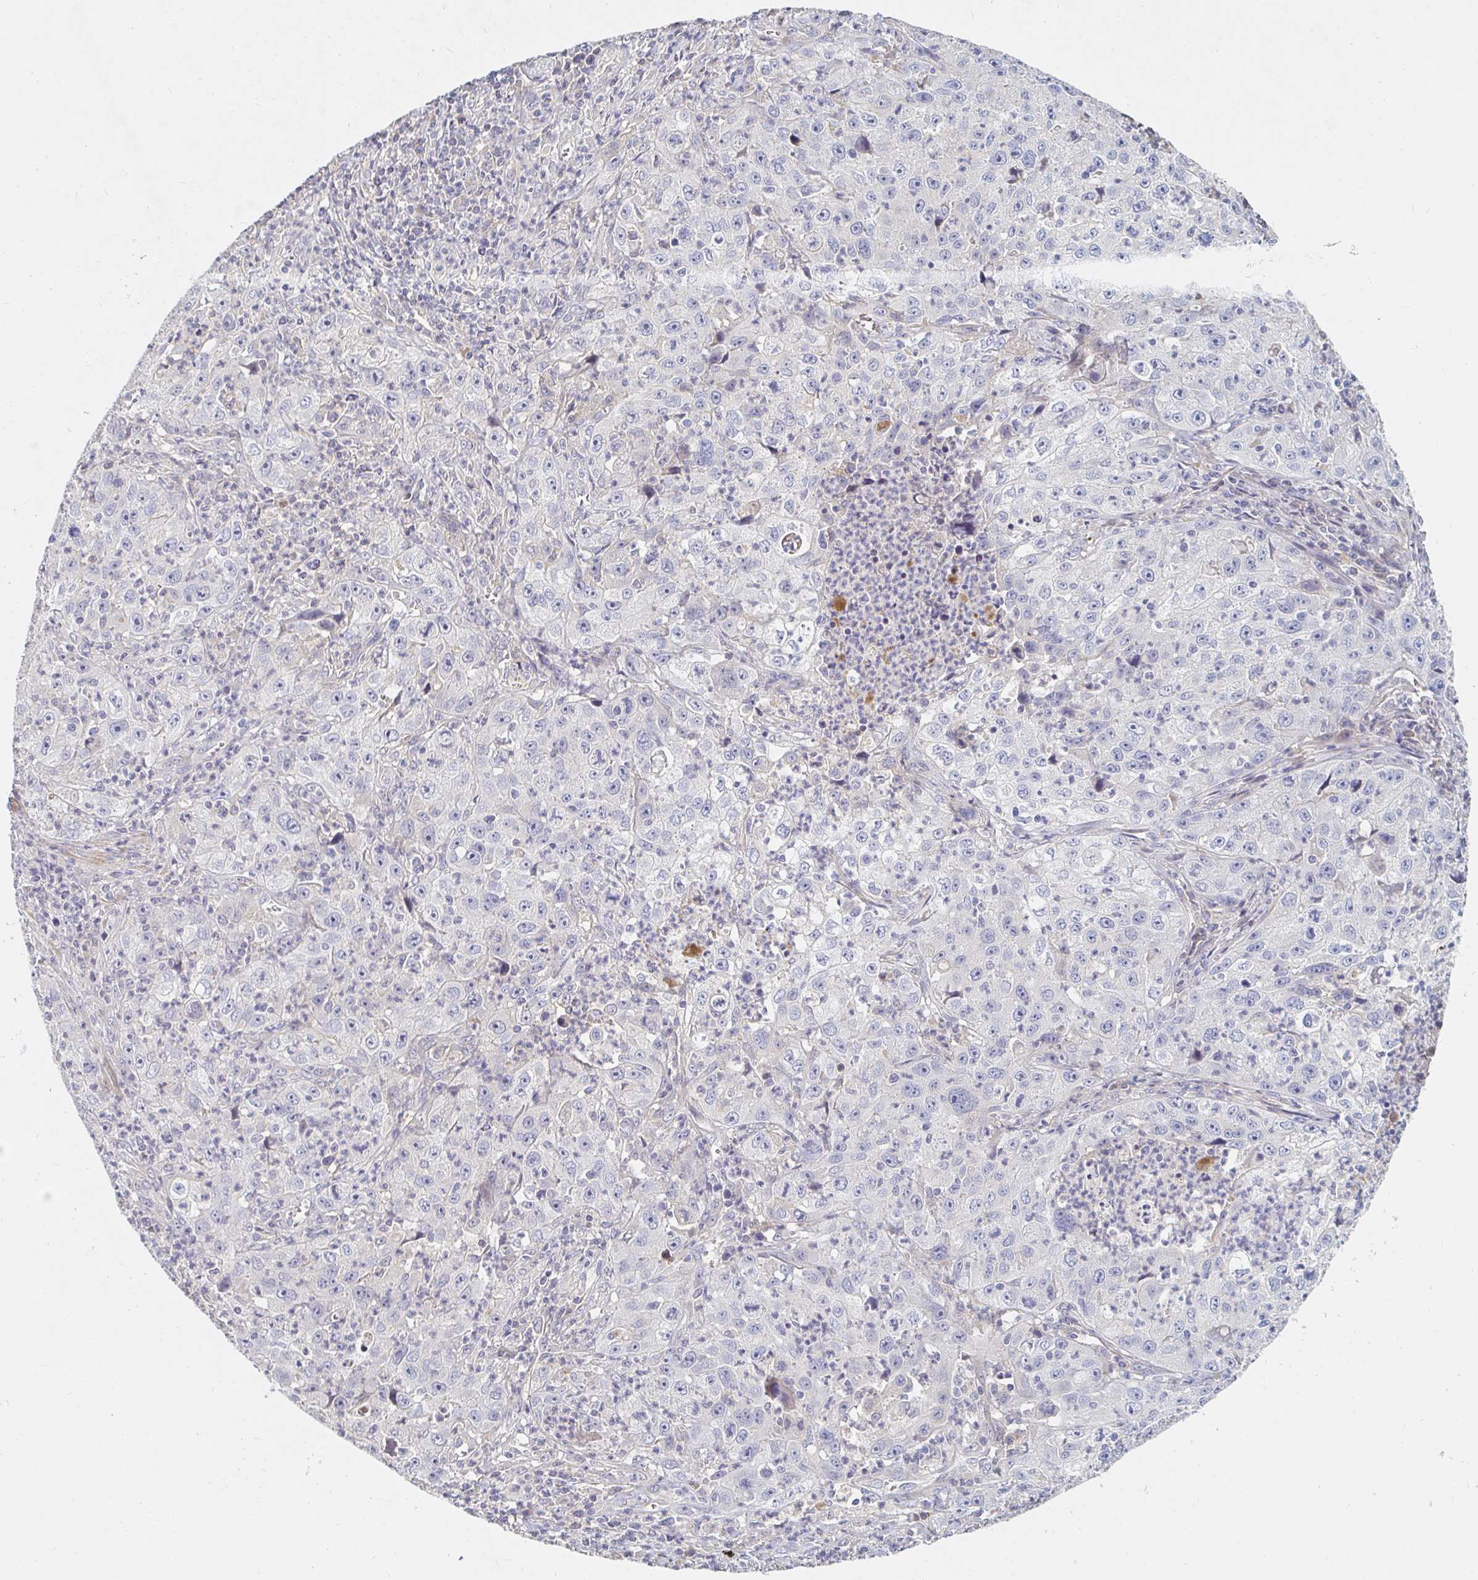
{"staining": {"intensity": "negative", "quantity": "none", "location": "none"}, "tissue": "lung cancer", "cell_type": "Tumor cells", "image_type": "cancer", "snomed": [{"axis": "morphology", "description": "Squamous cell carcinoma, NOS"}, {"axis": "topography", "description": "Lung"}], "caption": "This photomicrograph is of squamous cell carcinoma (lung) stained with immunohistochemistry to label a protein in brown with the nuclei are counter-stained blue. There is no expression in tumor cells.", "gene": "NME9", "patient": {"sex": "male", "age": 71}}